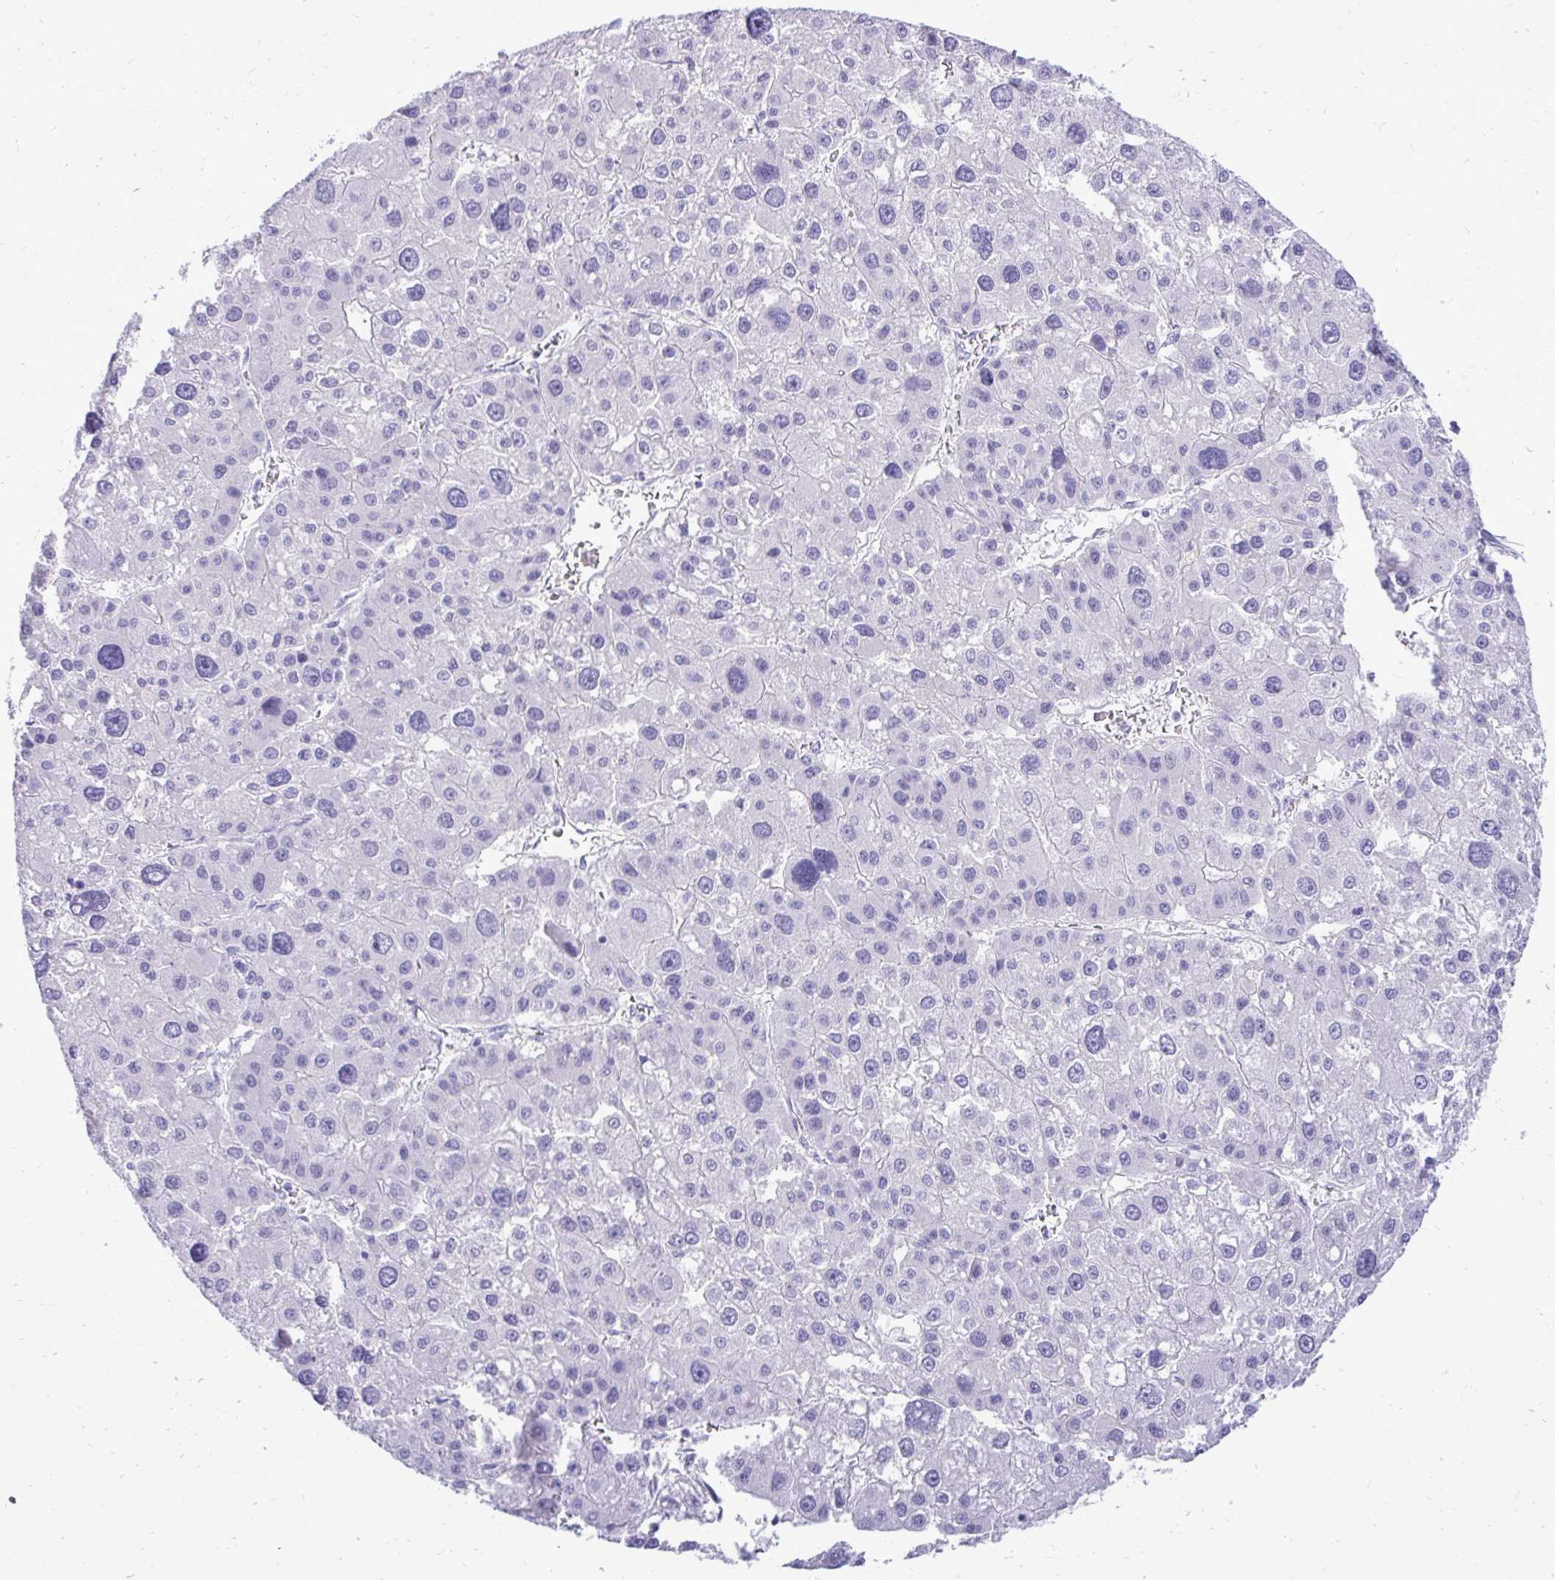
{"staining": {"intensity": "negative", "quantity": "none", "location": "none"}, "tissue": "liver cancer", "cell_type": "Tumor cells", "image_type": "cancer", "snomed": [{"axis": "morphology", "description": "Carcinoma, Hepatocellular, NOS"}, {"axis": "topography", "description": "Liver"}], "caption": "Tumor cells are negative for protein expression in human liver cancer. Nuclei are stained in blue.", "gene": "ANKDD1B", "patient": {"sex": "male", "age": 73}}